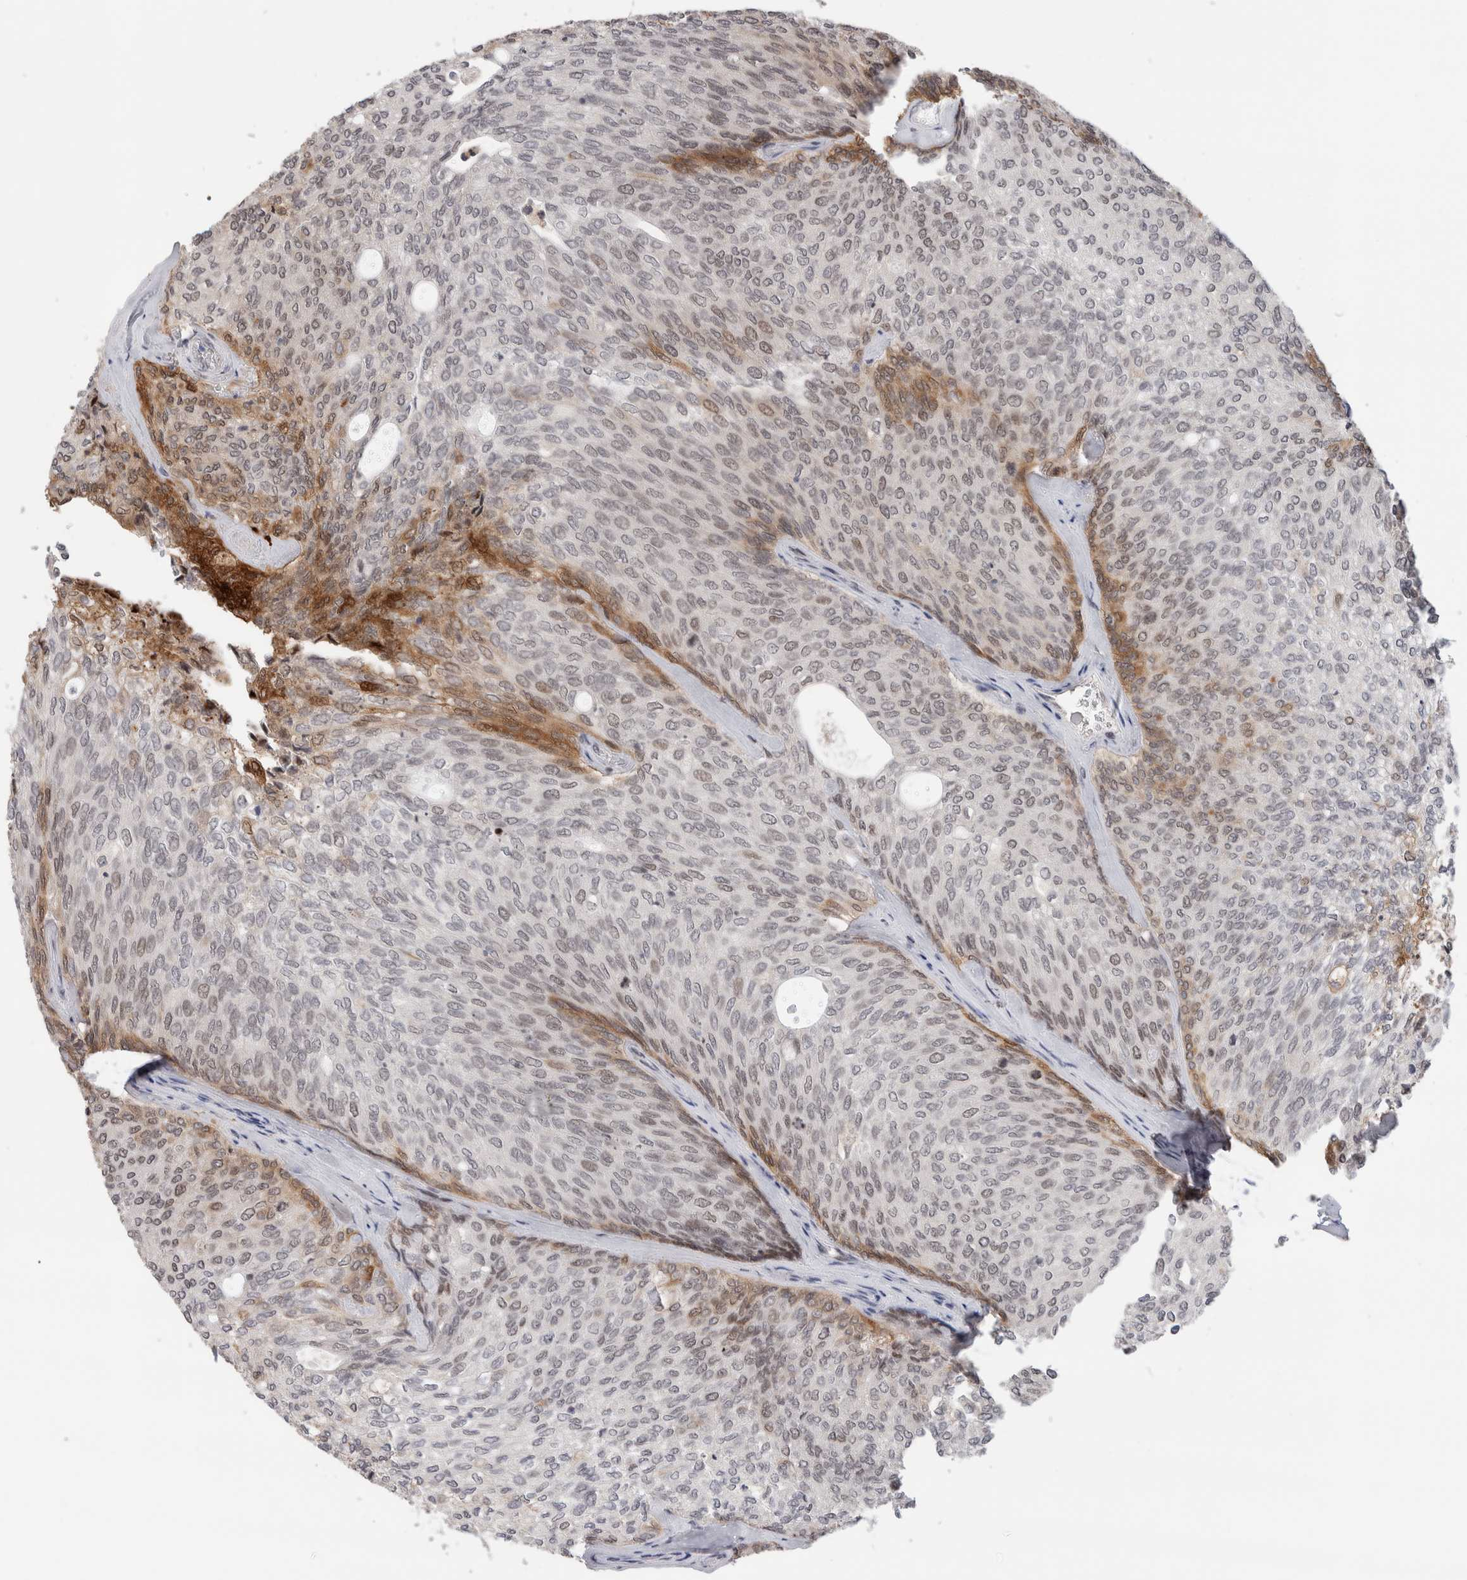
{"staining": {"intensity": "strong", "quantity": "<25%", "location": "nuclear"}, "tissue": "urothelial cancer", "cell_type": "Tumor cells", "image_type": "cancer", "snomed": [{"axis": "morphology", "description": "Urothelial carcinoma, Low grade"}, {"axis": "topography", "description": "Urinary bladder"}], "caption": "IHC micrograph of neoplastic tissue: human urothelial carcinoma (low-grade) stained using IHC demonstrates medium levels of strong protein expression localized specifically in the nuclear of tumor cells, appearing as a nuclear brown color.", "gene": "ZNF521", "patient": {"sex": "female", "age": 79}}